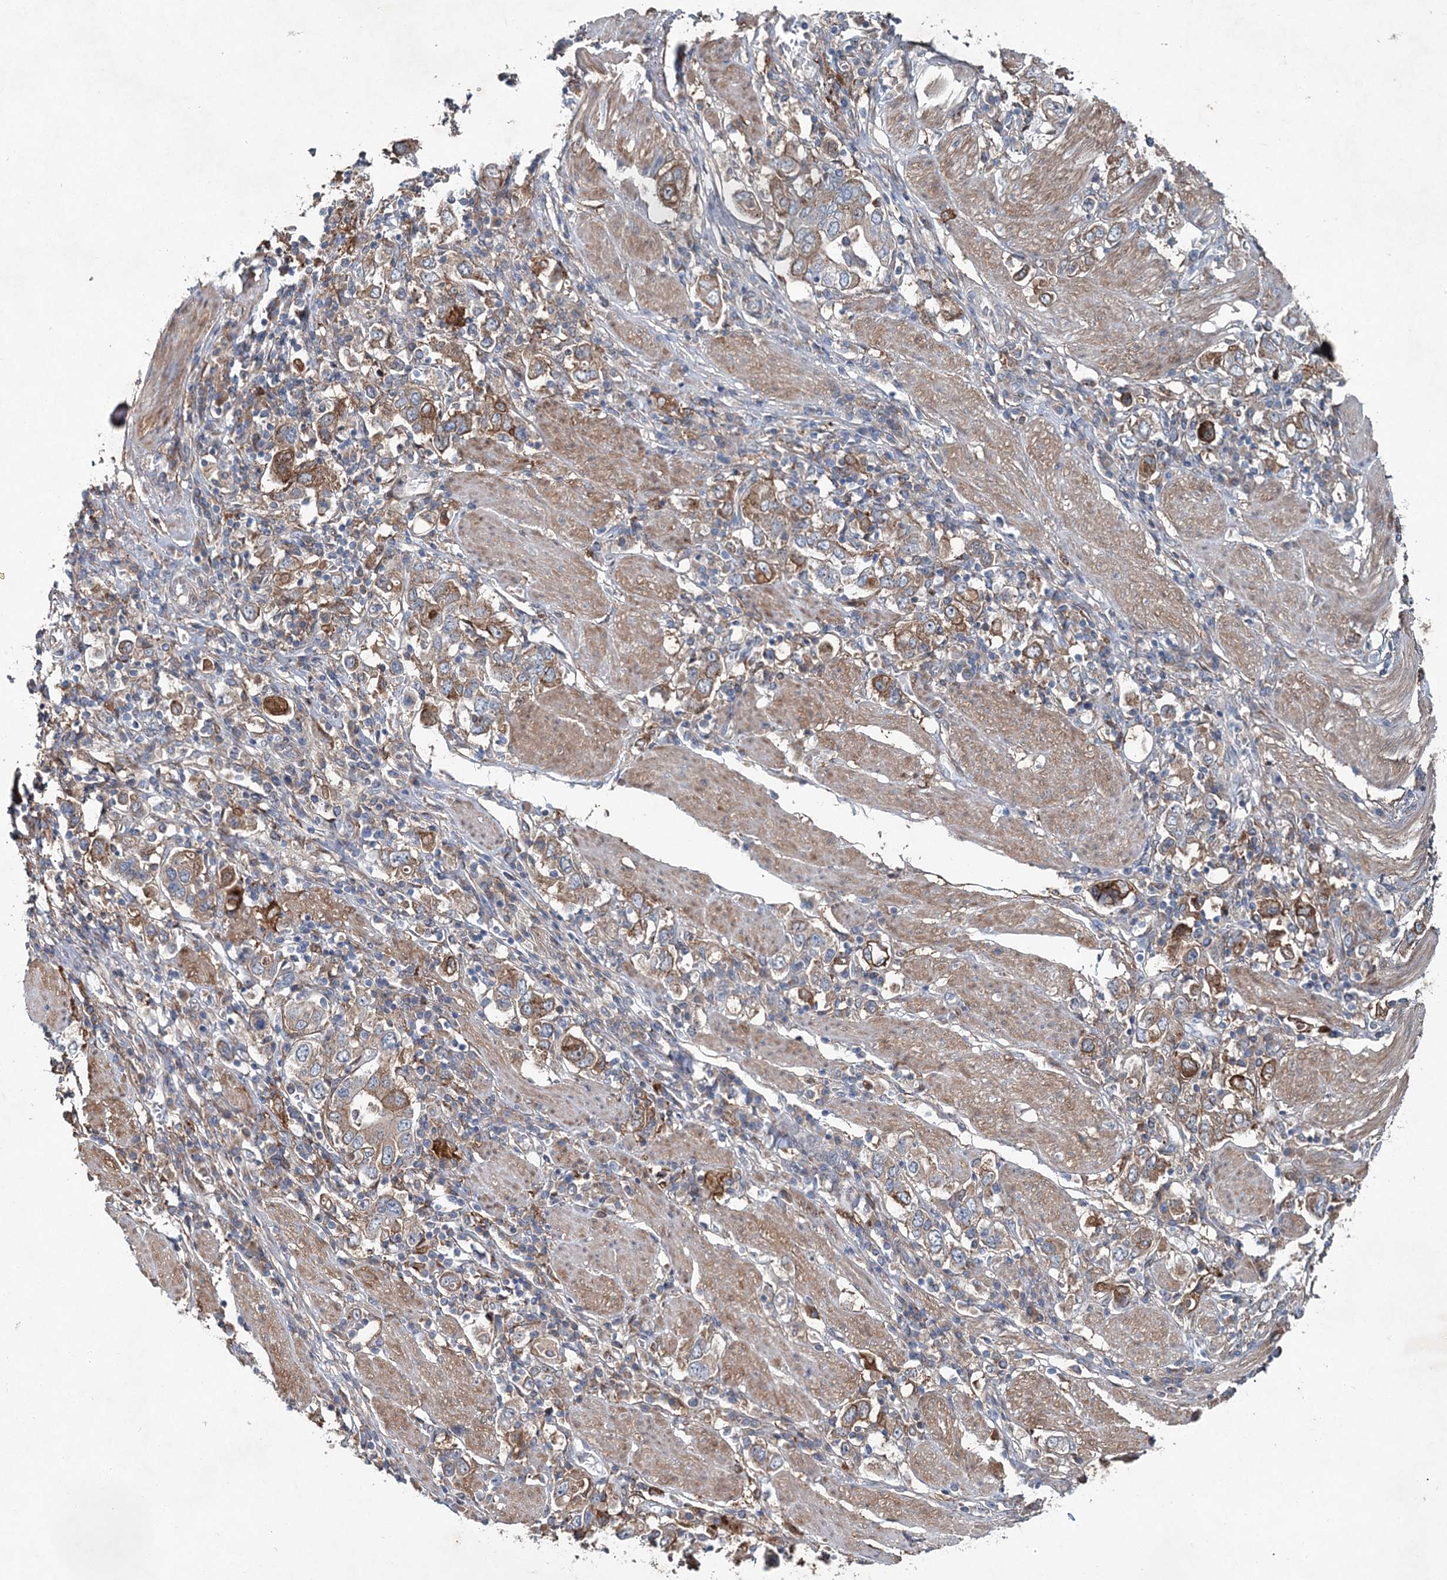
{"staining": {"intensity": "strong", "quantity": ">75%", "location": "cytoplasmic/membranous"}, "tissue": "stomach cancer", "cell_type": "Tumor cells", "image_type": "cancer", "snomed": [{"axis": "morphology", "description": "Adenocarcinoma, NOS"}, {"axis": "topography", "description": "Stomach, upper"}], "caption": "A brown stain highlights strong cytoplasmic/membranous expression of a protein in stomach cancer tumor cells. The staining is performed using DAB (3,3'-diaminobenzidine) brown chromogen to label protein expression. The nuclei are counter-stained blue using hematoxylin.", "gene": "SPOPL", "patient": {"sex": "male", "age": 62}}